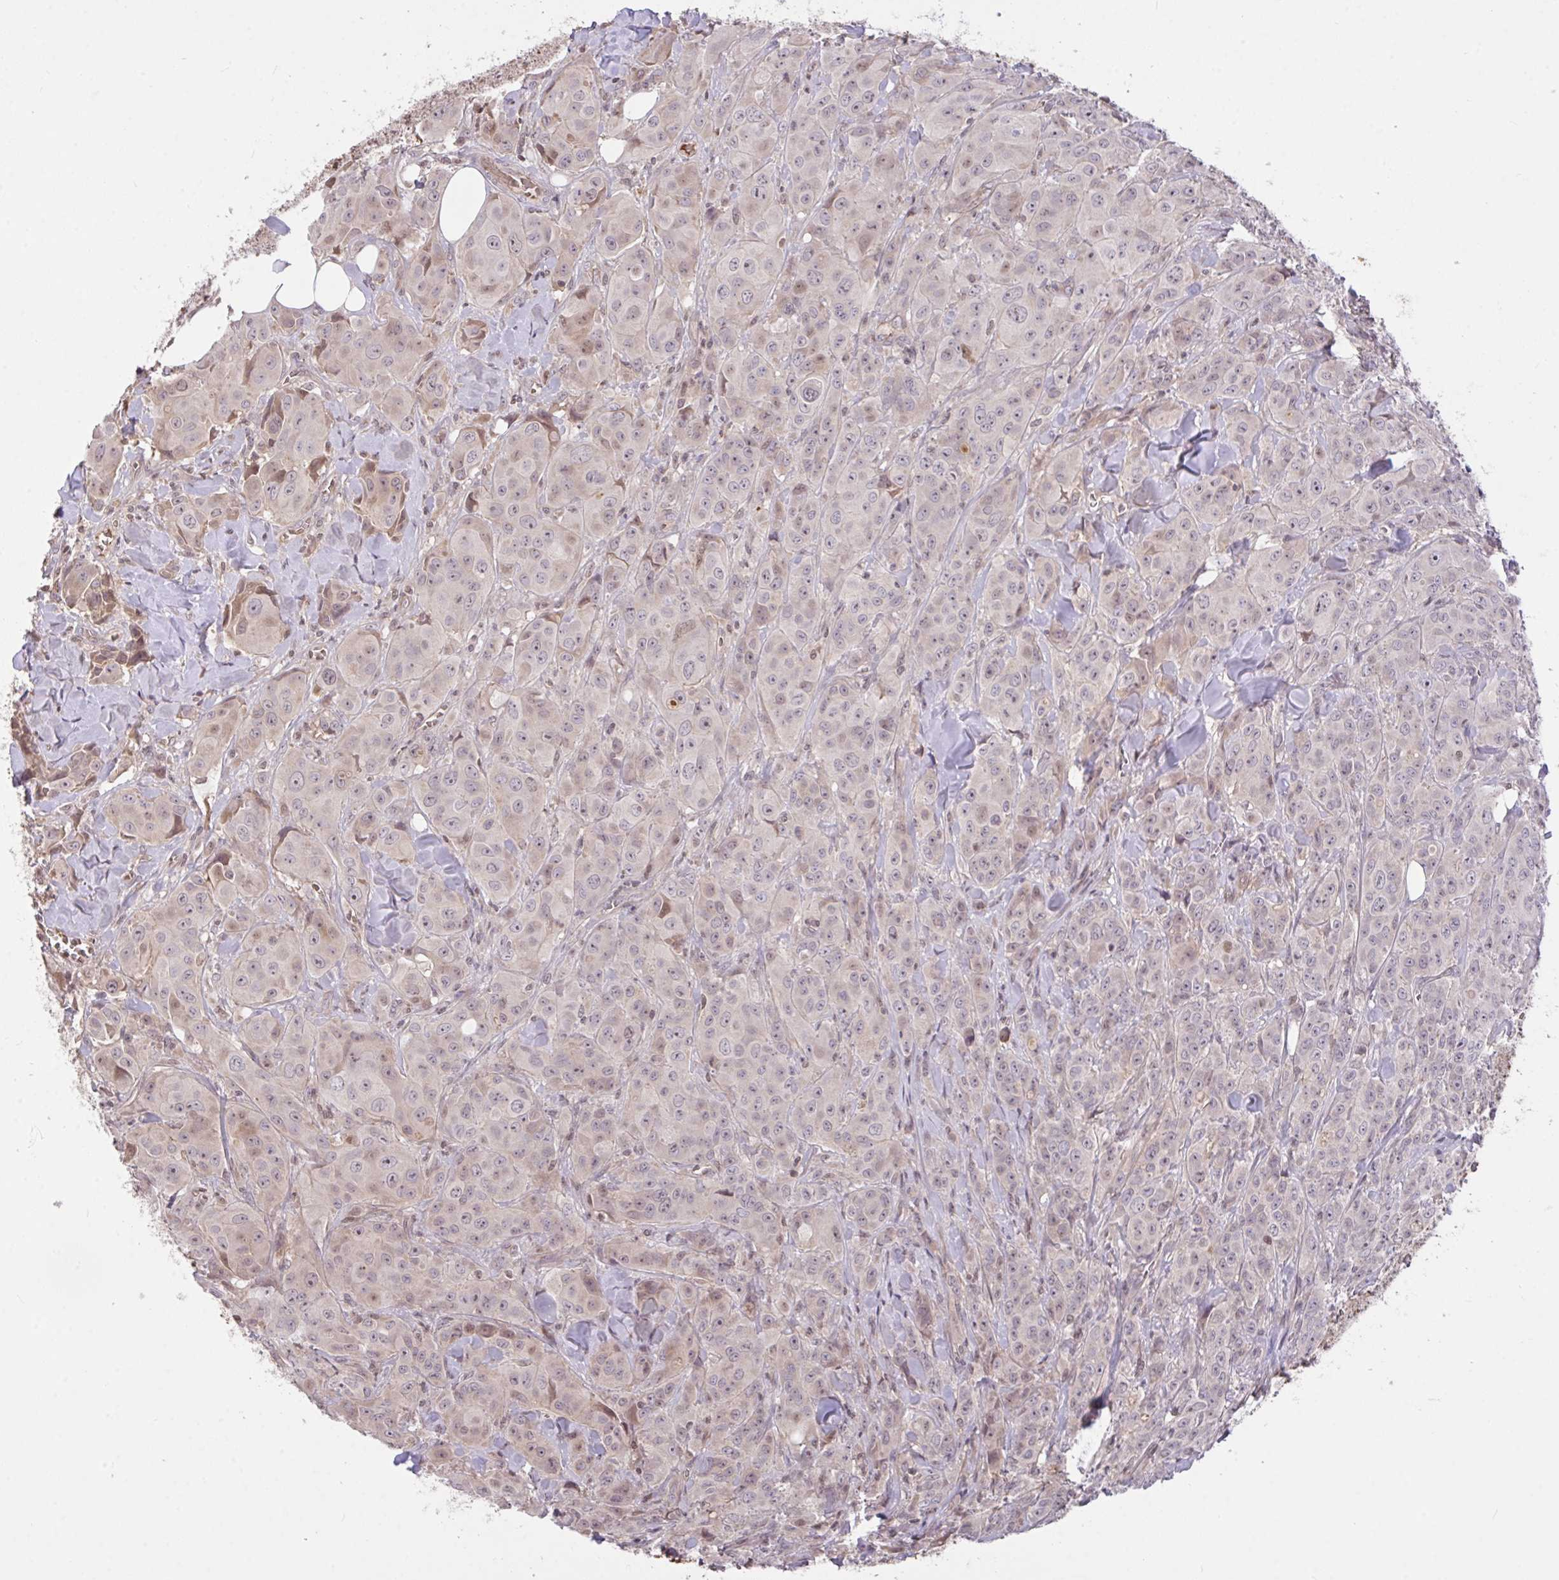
{"staining": {"intensity": "negative", "quantity": "none", "location": "none"}, "tissue": "breast cancer", "cell_type": "Tumor cells", "image_type": "cancer", "snomed": [{"axis": "morphology", "description": "Normal tissue, NOS"}, {"axis": "morphology", "description": "Duct carcinoma"}, {"axis": "topography", "description": "Breast"}], "caption": "IHC micrograph of neoplastic tissue: breast cancer (invasive ductal carcinoma) stained with DAB displays no significant protein staining in tumor cells.", "gene": "FCER1A", "patient": {"sex": "female", "age": 43}}